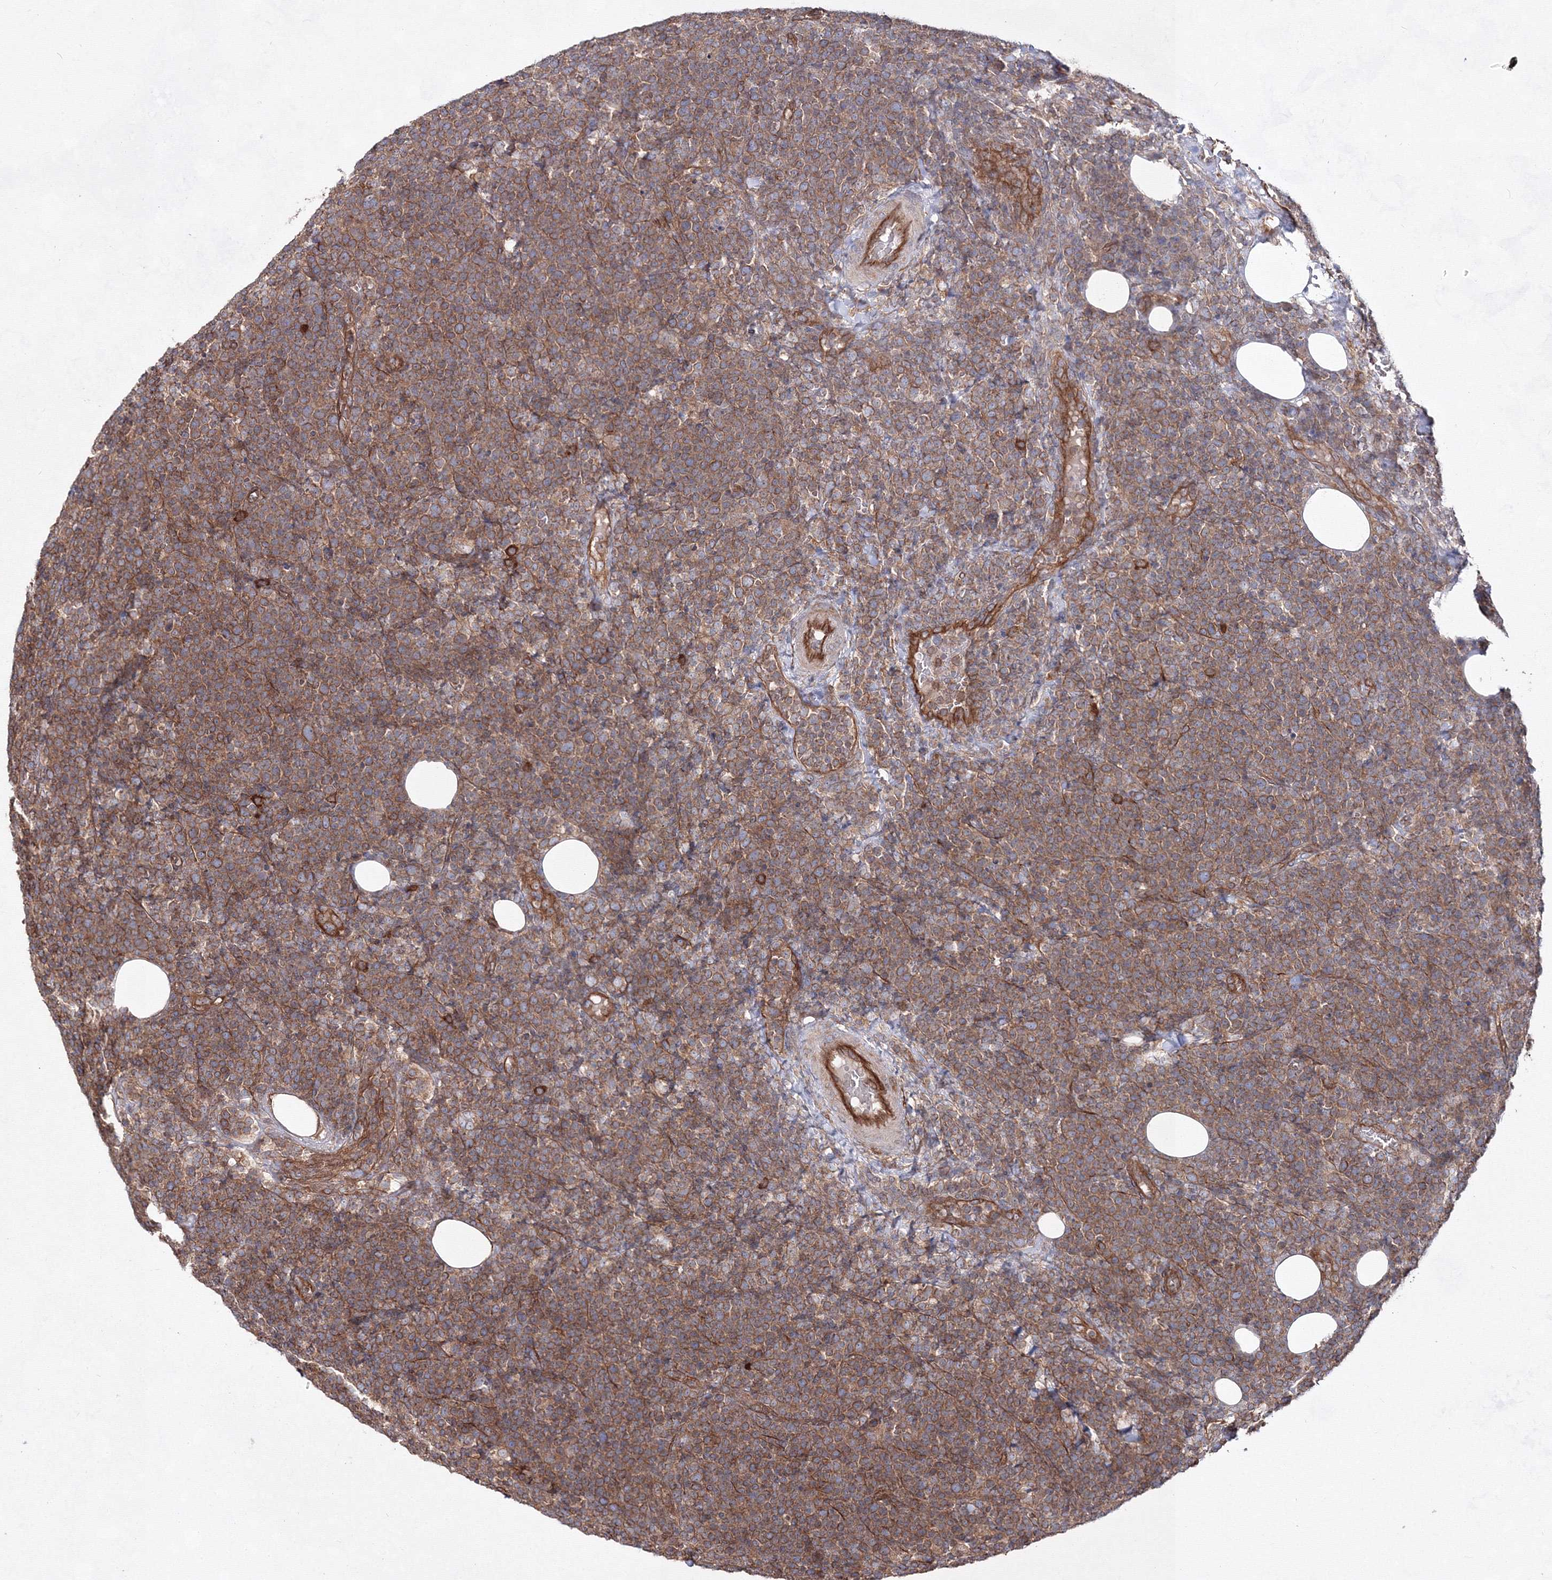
{"staining": {"intensity": "moderate", "quantity": ">75%", "location": "cytoplasmic/membranous"}, "tissue": "lymphoma", "cell_type": "Tumor cells", "image_type": "cancer", "snomed": [{"axis": "morphology", "description": "Malignant lymphoma, non-Hodgkin's type, High grade"}, {"axis": "topography", "description": "Lymph node"}], "caption": "Moderate cytoplasmic/membranous protein staining is present in approximately >75% of tumor cells in malignant lymphoma, non-Hodgkin's type (high-grade).", "gene": "EXOC6", "patient": {"sex": "male", "age": 61}}